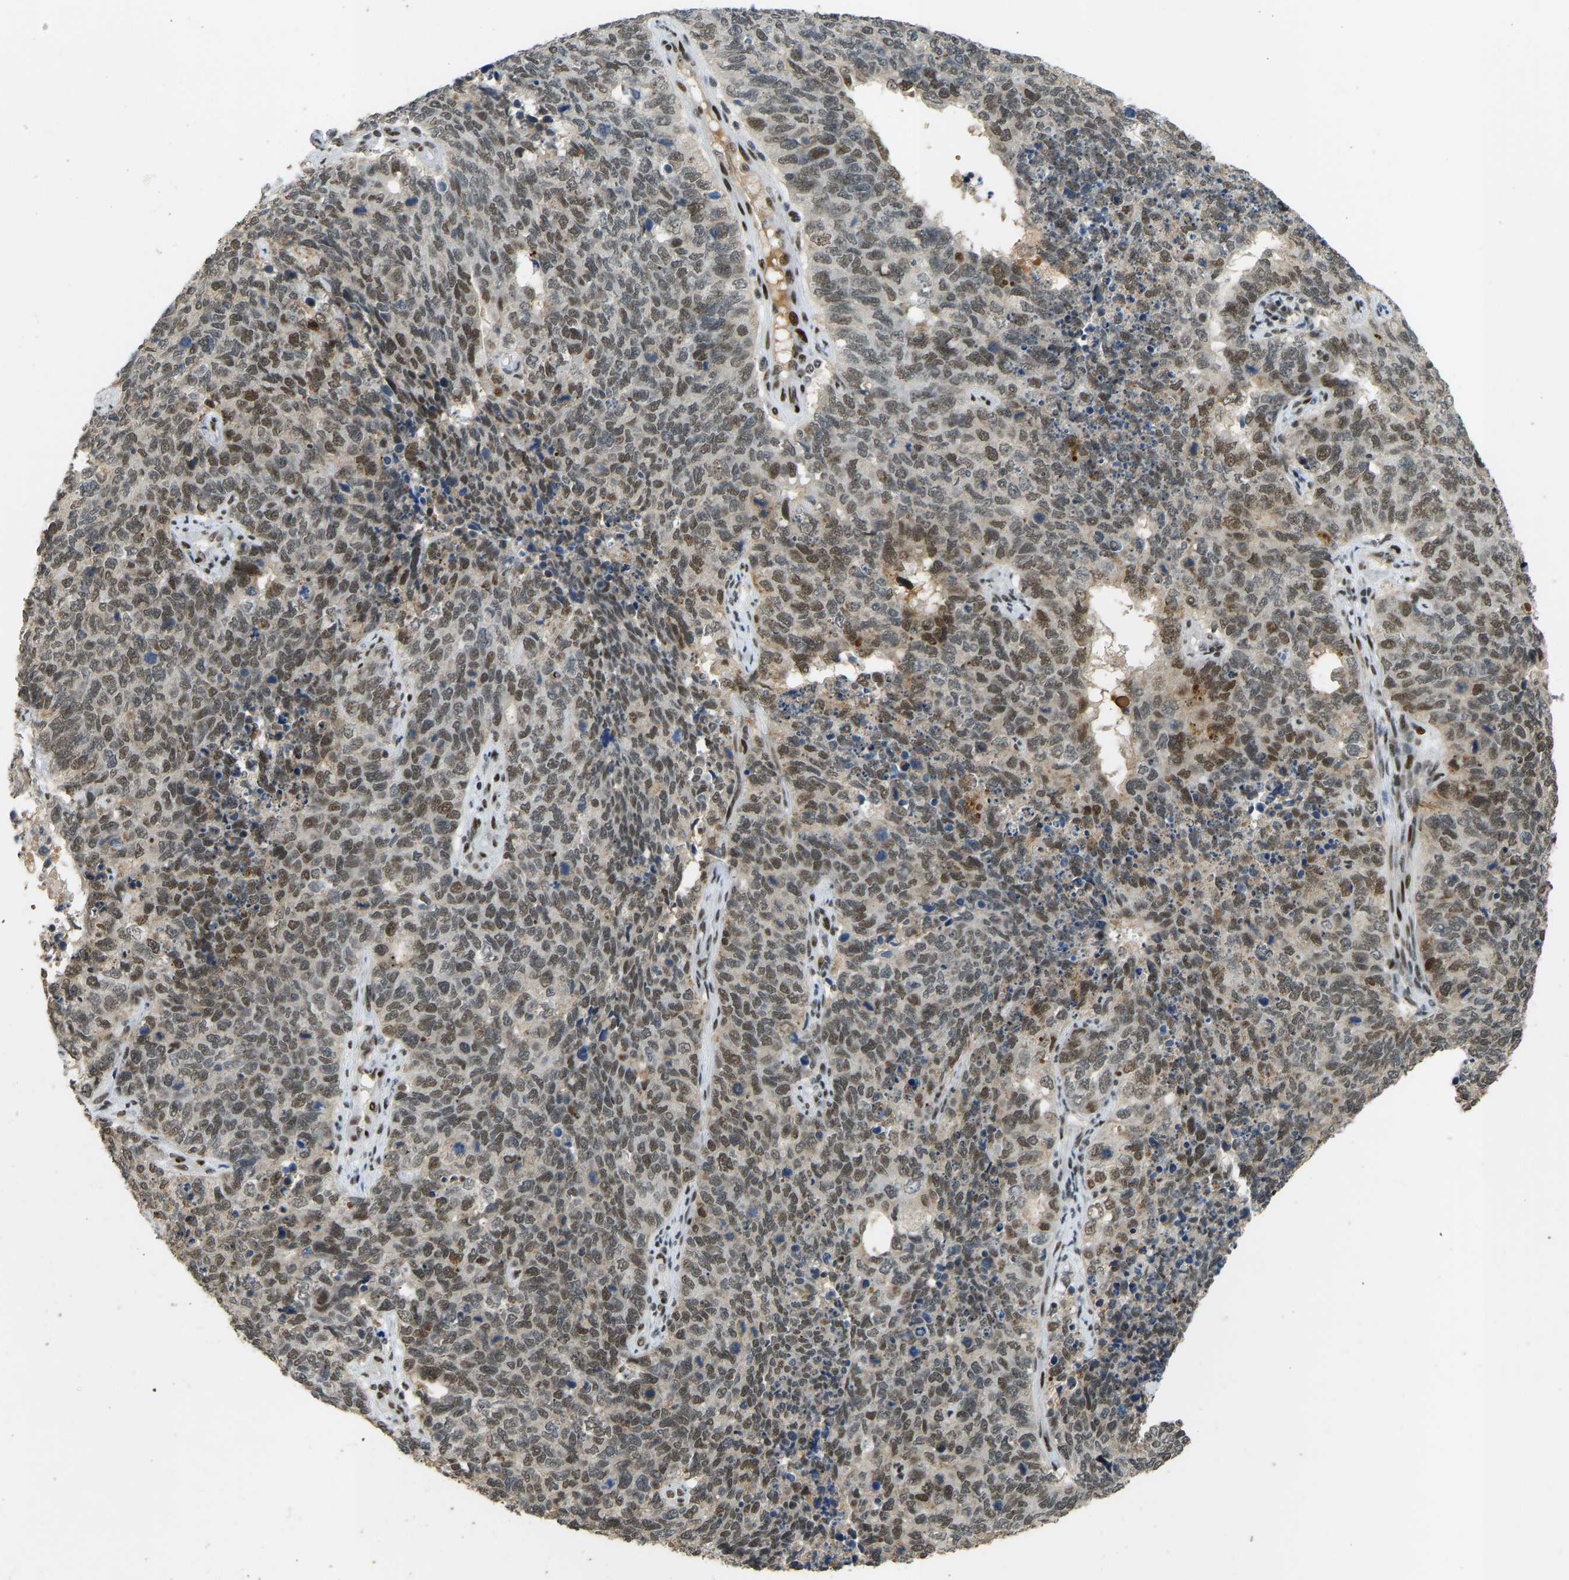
{"staining": {"intensity": "moderate", "quantity": ">75%", "location": "nuclear"}, "tissue": "cervical cancer", "cell_type": "Tumor cells", "image_type": "cancer", "snomed": [{"axis": "morphology", "description": "Squamous cell carcinoma, NOS"}, {"axis": "topography", "description": "Cervix"}], "caption": "Cervical cancer (squamous cell carcinoma) stained with immunohistochemistry displays moderate nuclear staining in about >75% of tumor cells.", "gene": "FOXK1", "patient": {"sex": "female", "age": 63}}